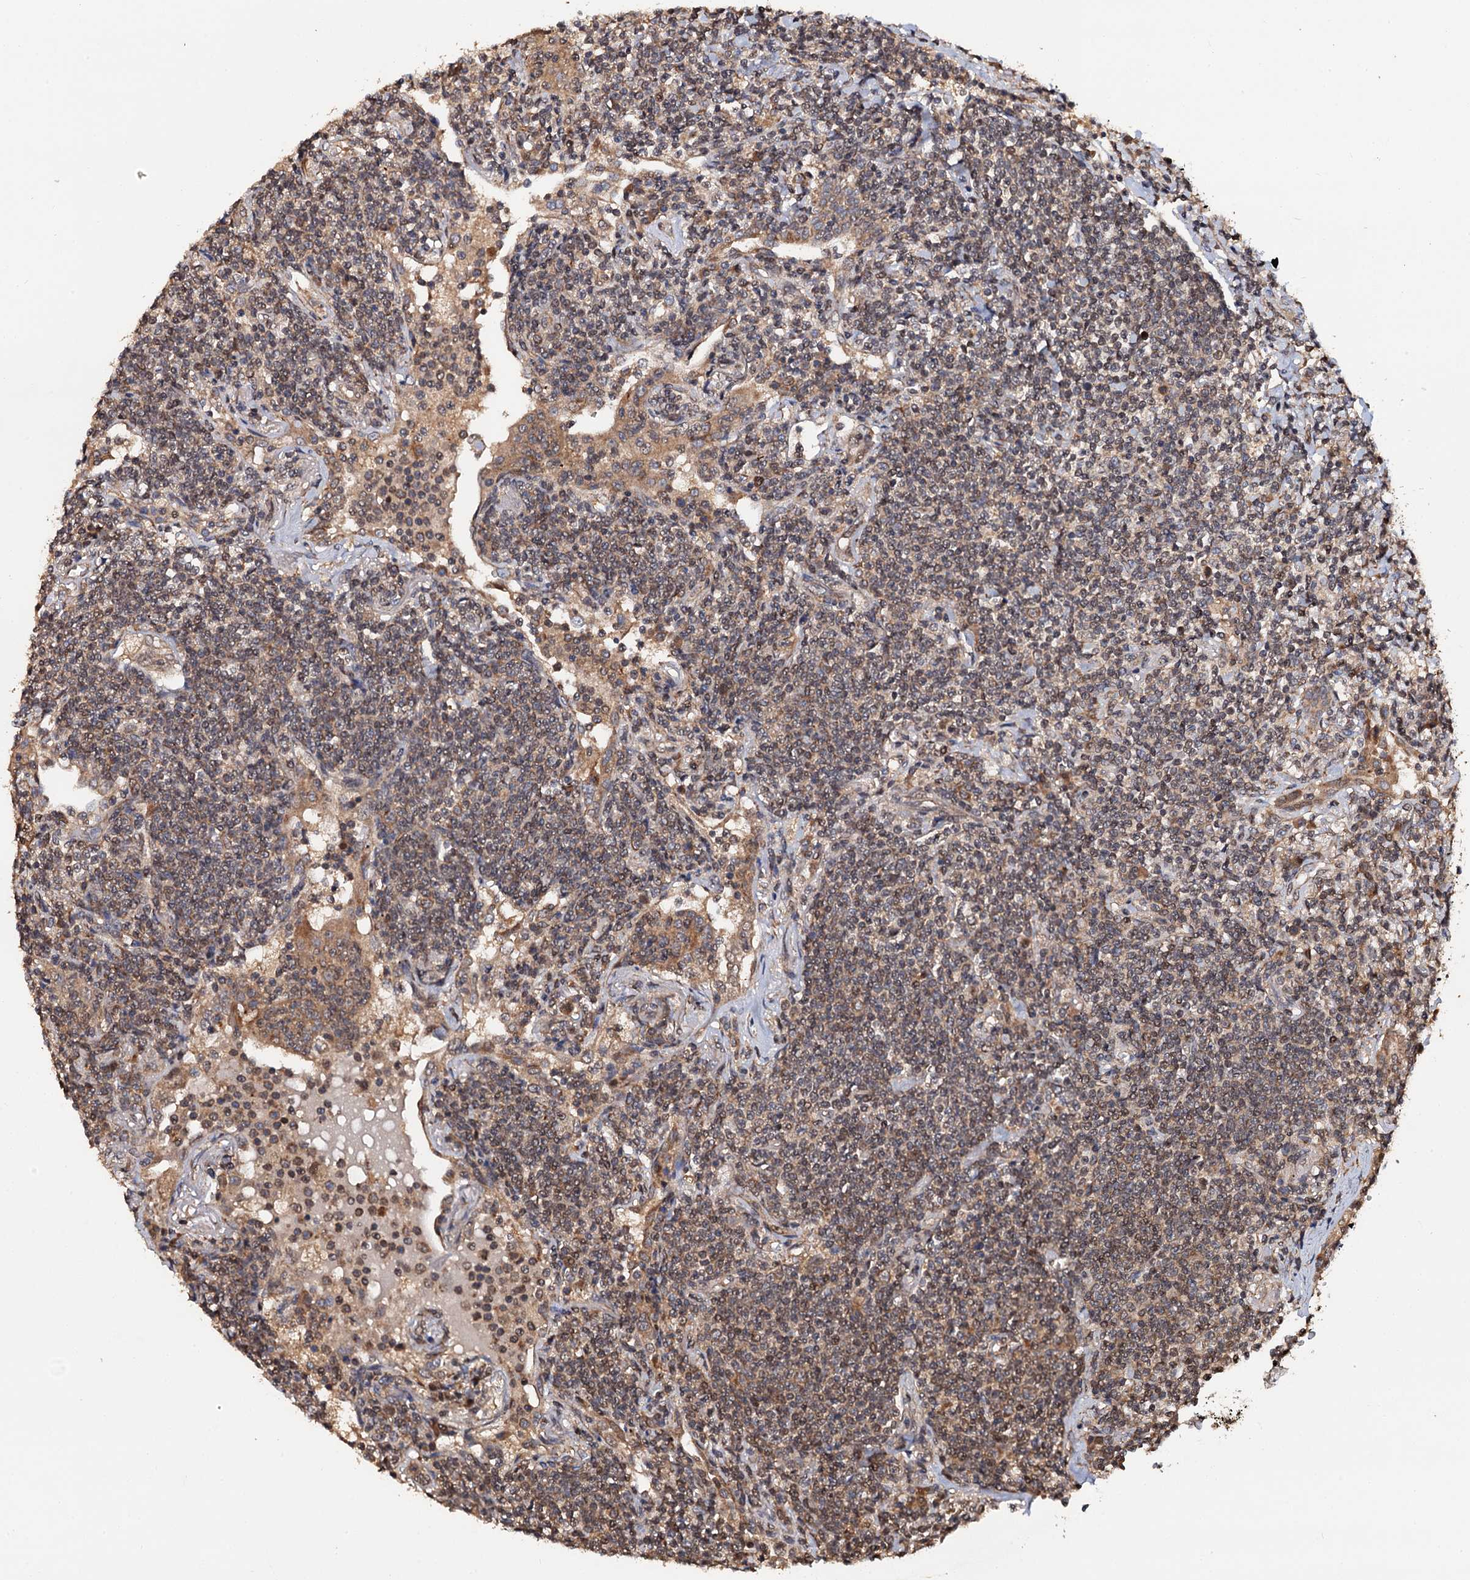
{"staining": {"intensity": "weak", "quantity": ">75%", "location": "cytoplasmic/membranous"}, "tissue": "lymphoma", "cell_type": "Tumor cells", "image_type": "cancer", "snomed": [{"axis": "morphology", "description": "Malignant lymphoma, non-Hodgkin's type, Low grade"}, {"axis": "topography", "description": "Lung"}], "caption": "Weak cytoplasmic/membranous positivity for a protein is identified in approximately >75% of tumor cells of lymphoma using immunohistochemistry.", "gene": "MIER2", "patient": {"sex": "female", "age": 71}}